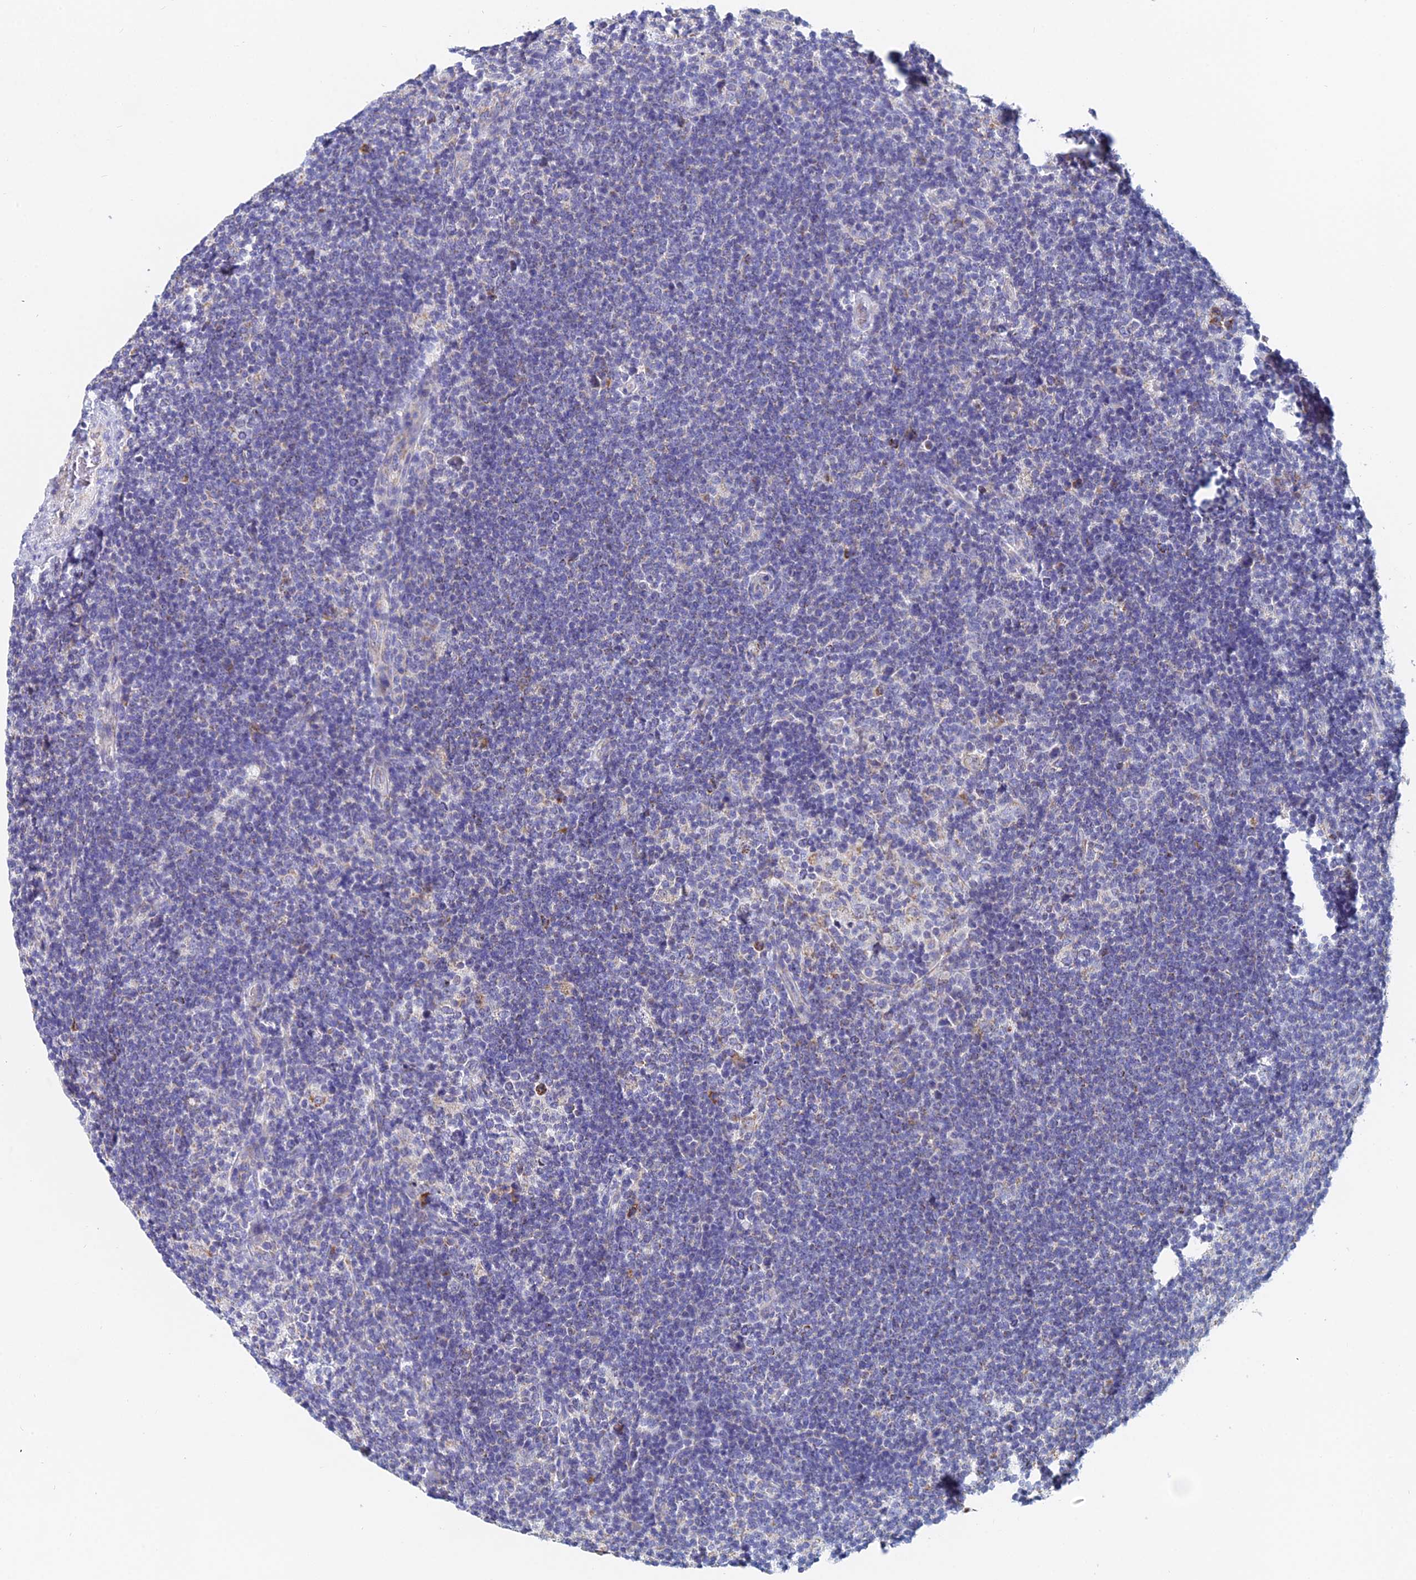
{"staining": {"intensity": "weak", "quantity": "25%-75%", "location": "cytoplasmic/membranous"}, "tissue": "lymphoma", "cell_type": "Tumor cells", "image_type": "cancer", "snomed": [{"axis": "morphology", "description": "Hodgkin's disease, NOS"}, {"axis": "topography", "description": "Lymph node"}], "caption": "Human lymphoma stained with a brown dye demonstrates weak cytoplasmic/membranous positive positivity in about 25%-75% of tumor cells.", "gene": "CRACR2B", "patient": {"sex": "female", "age": 57}}